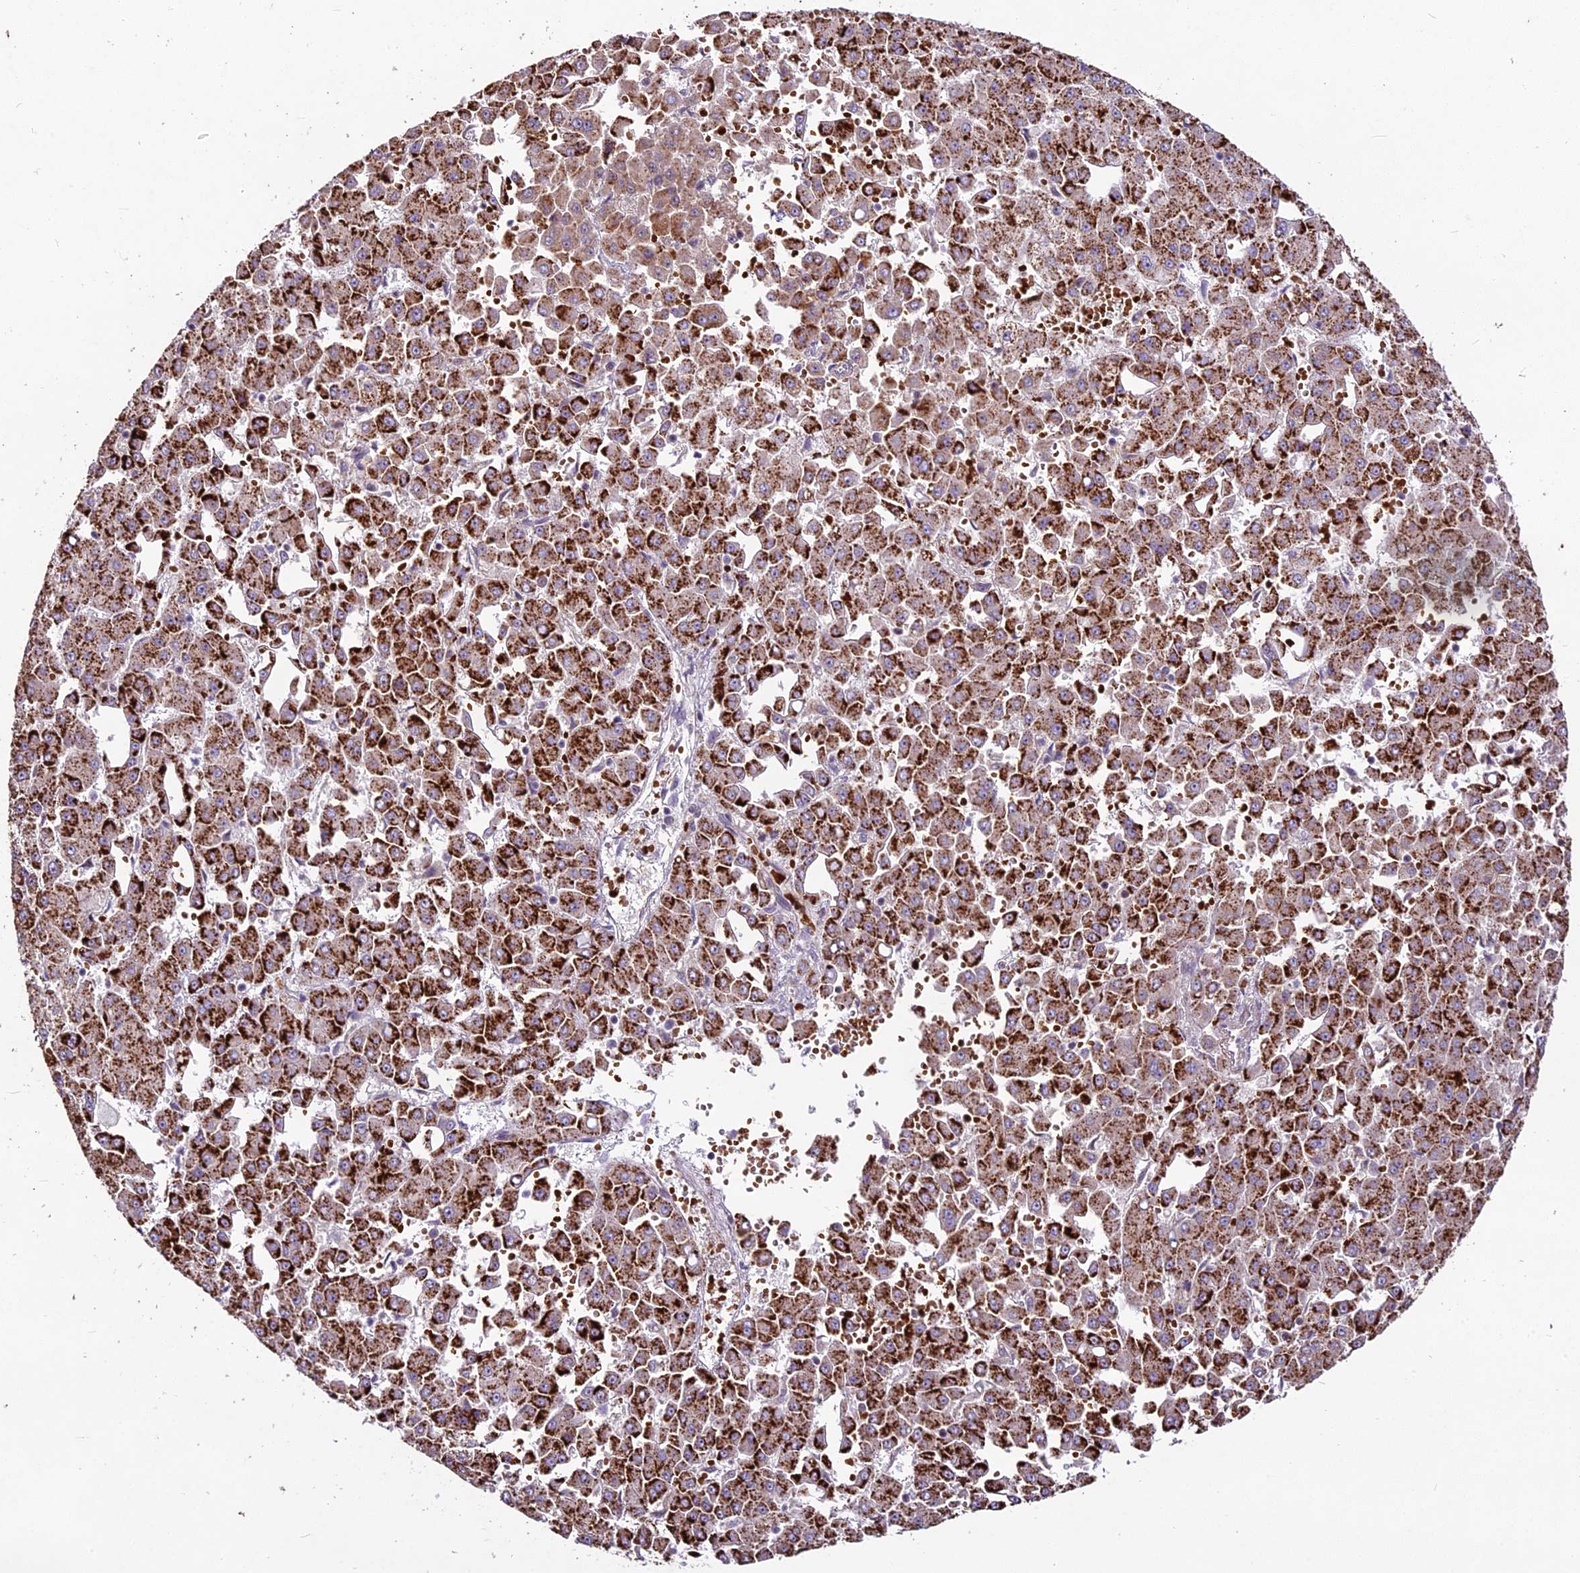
{"staining": {"intensity": "strong", "quantity": ">75%", "location": "cytoplasmic/membranous"}, "tissue": "liver cancer", "cell_type": "Tumor cells", "image_type": "cancer", "snomed": [{"axis": "morphology", "description": "Carcinoma, Hepatocellular, NOS"}, {"axis": "topography", "description": "Liver"}], "caption": "An IHC histopathology image of tumor tissue is shown. Protein staining in brown highlights strong cytoplasmic/membranous positivity in liver cancer (hepatocellular carcinoma) within tumor cells.", "gene": "SUSD3", "patient": {"sex": "male", "age": 47}}